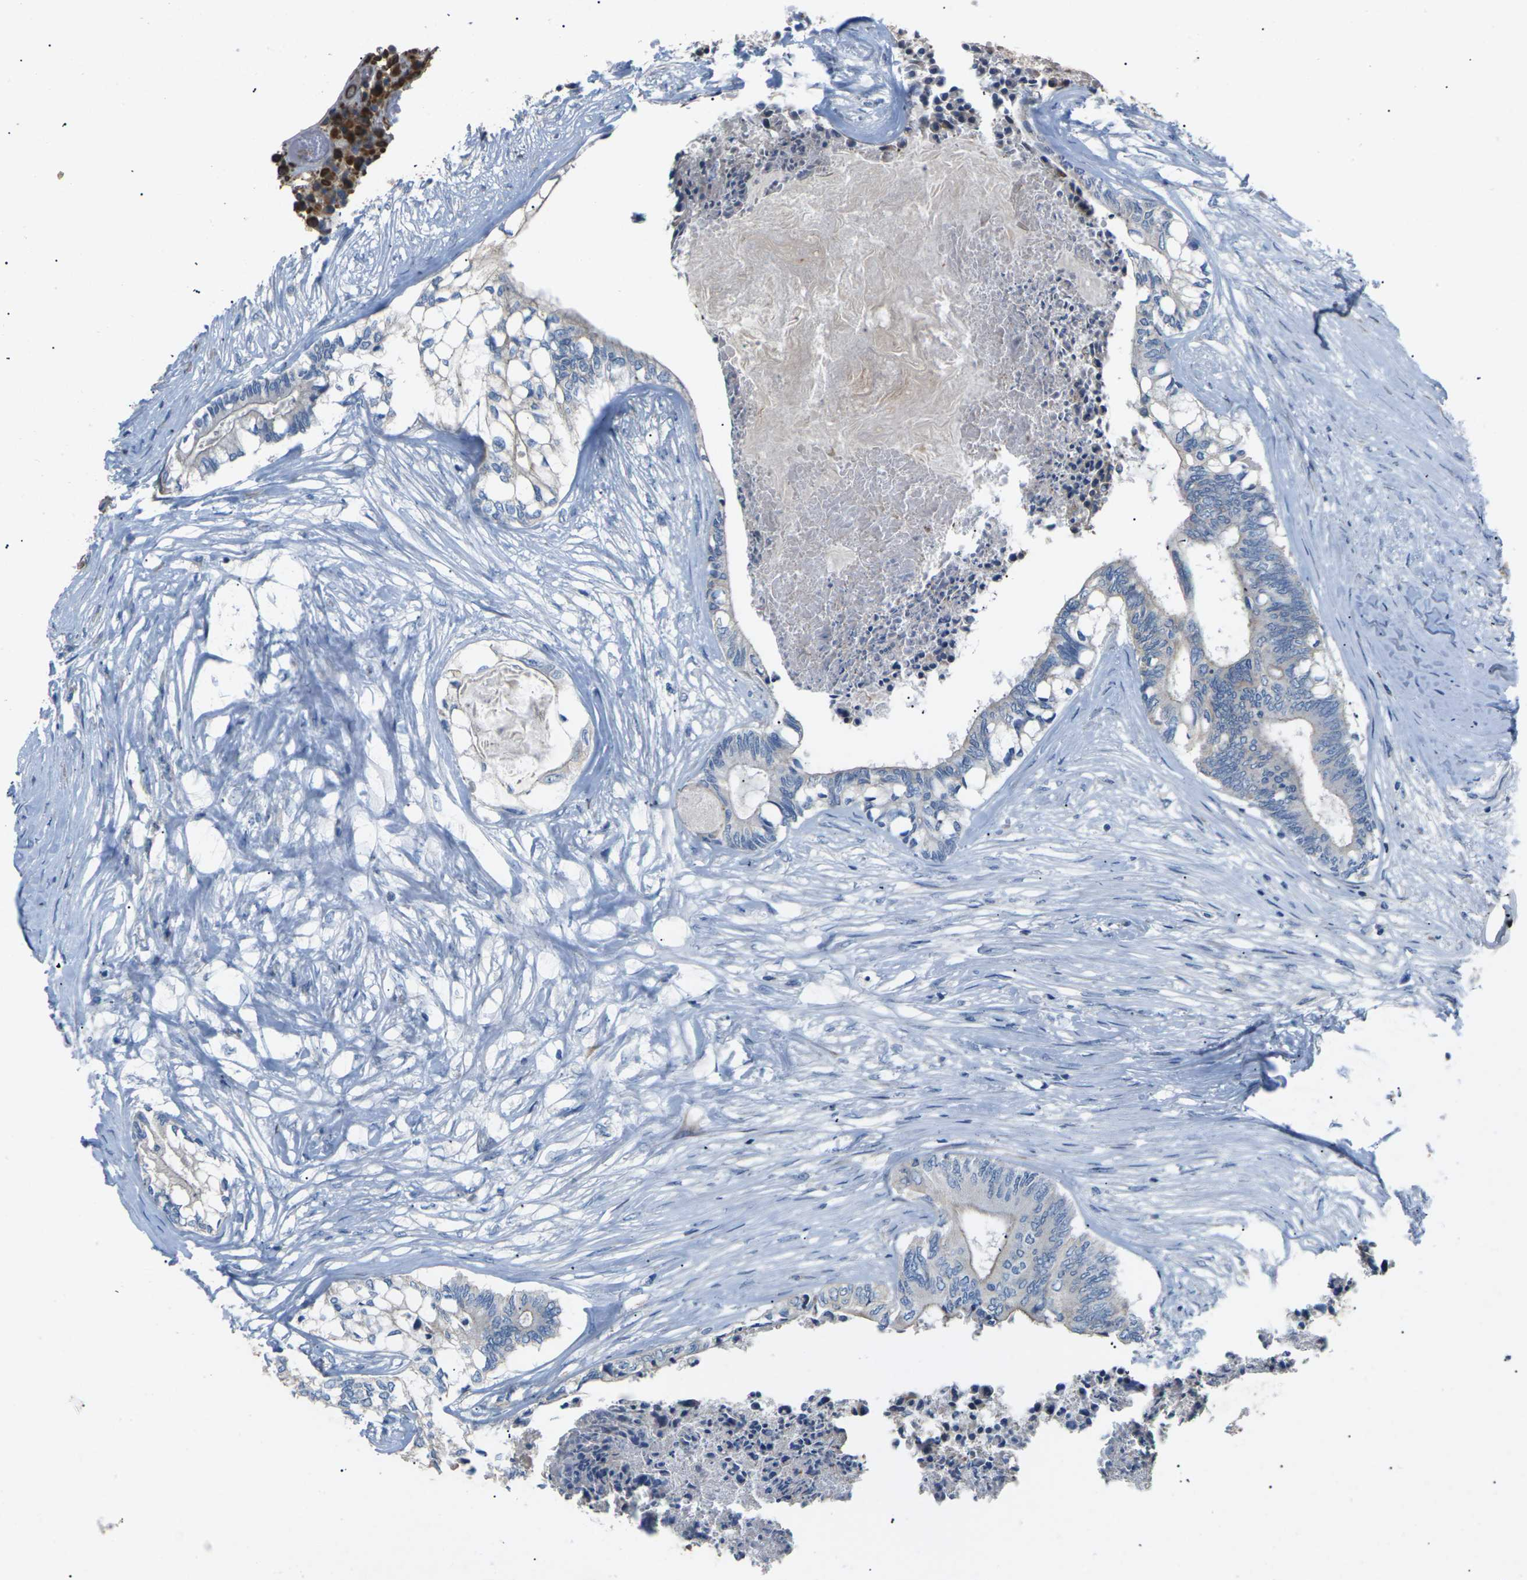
{"staining": {"intensity": "negative", "quantity": "none", "location": "none"}, "tissue": "colorectal cancer", "cell_type": "Tumor cells", "image_type": "cancer", "snomed": [{"axis": "morphology", "description": "Adenocarcinoma, NOS"}, {"axis": "topography", "description": "Rectum"}], "caption": "Immunohistochemical staining of adenocarcinoma (colorectal) reveals no significant positivity in tumor cells.", "gene": "KLHDC8B", "patient": {"sex": "male", "age": 63}}